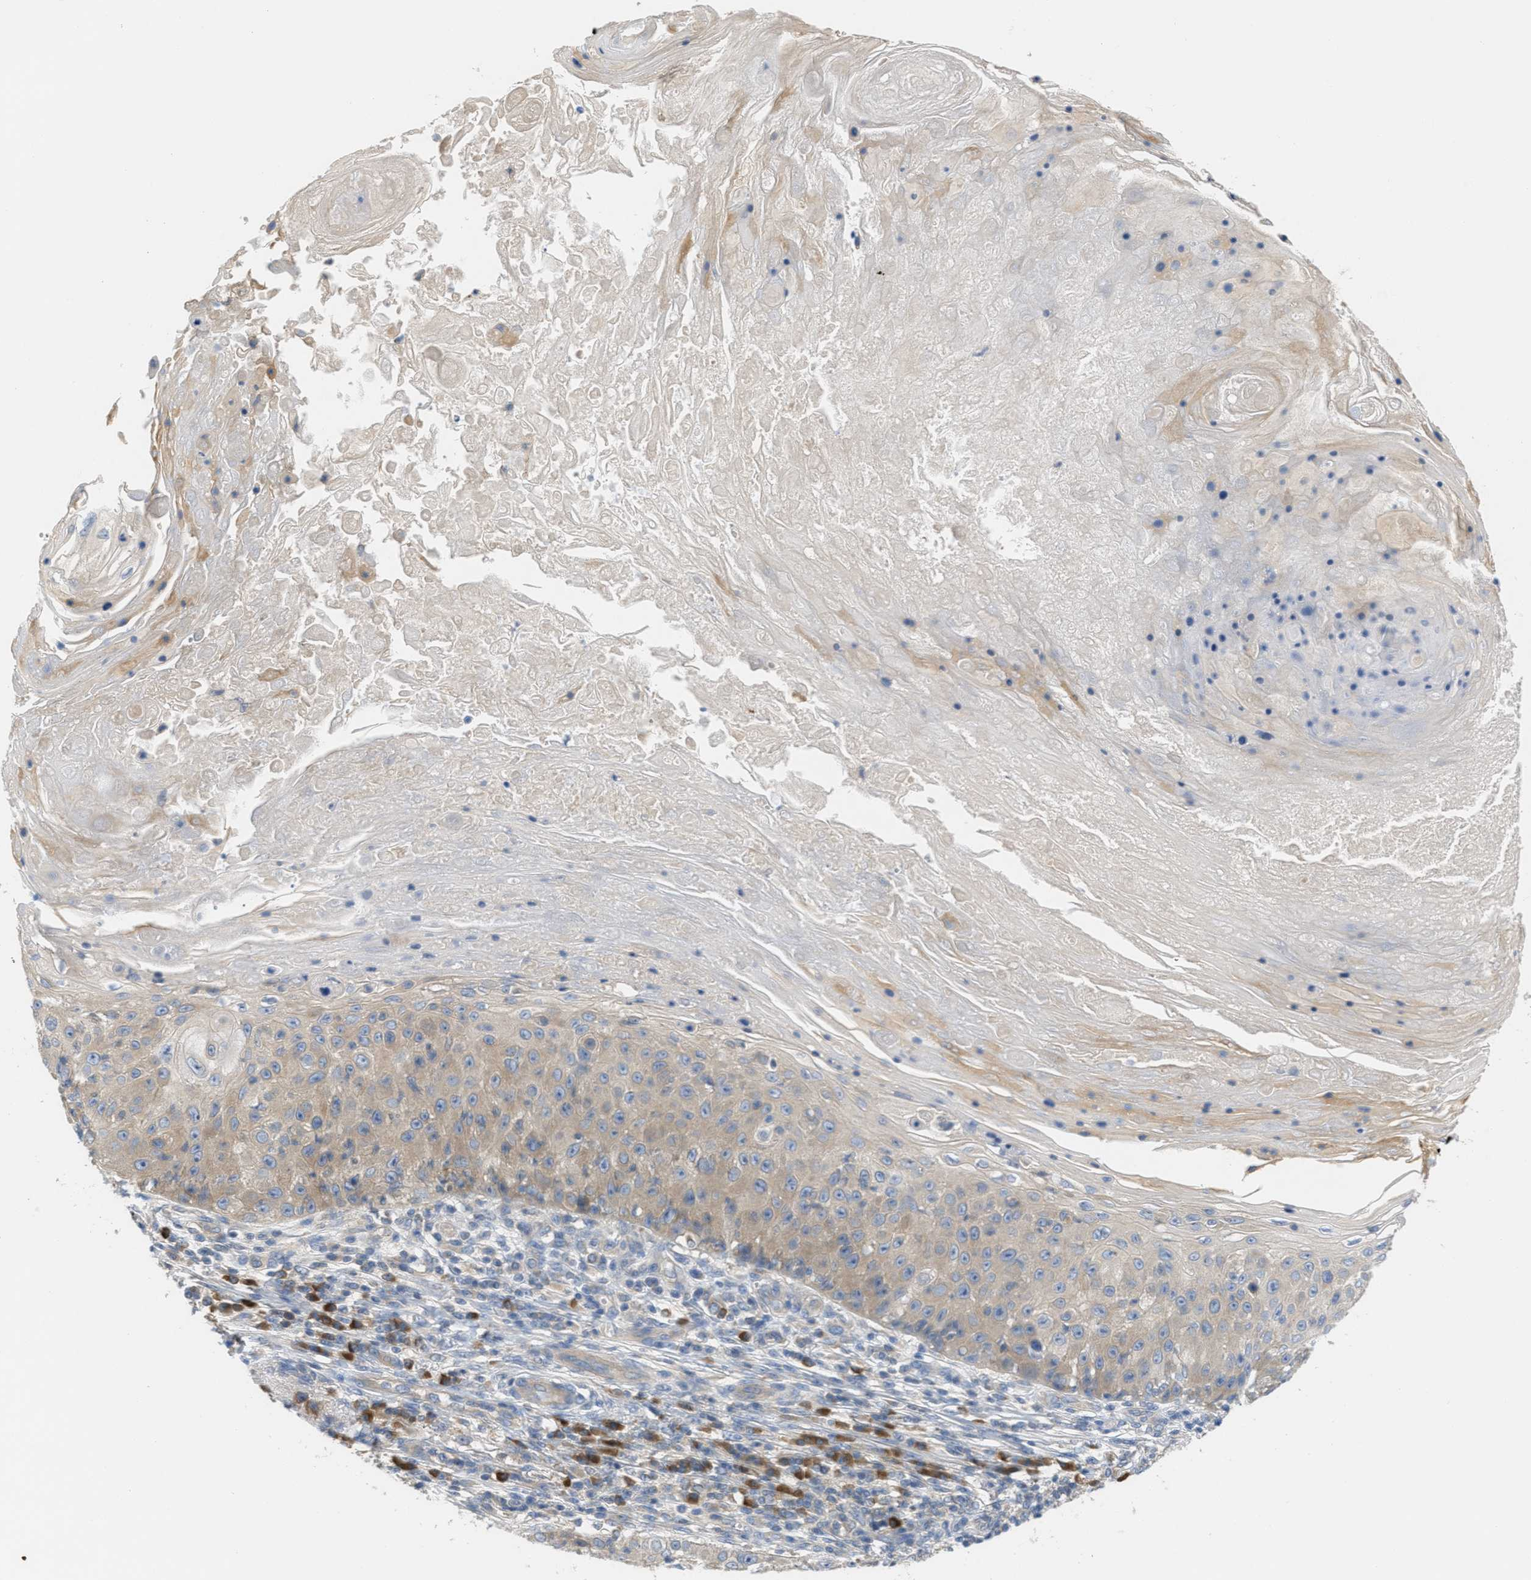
{"staining": {"intensity": "weak", "quantity": "25%-75%", "location": "cytoplasmic/membranous"}, "tissue": "skin cancer", "cell_type": "Tumor cells", "image_type": "cancer", "snomed": [{"axis": "morphology", "description": "Squamous cell carcinoma, NOS"}, {"axis": "topography", "description": "Skin"}], "caption": "Immunohistochemistry (IHC) micrograph of neoplastic tissue: skin cancer stained using immunohistochemistry (IHC) displays low levels of weak protein expression localized specifically in the cytoplasmic/membranous of tumor cells, appearing as a cytoplasmic/membranous brown color.", "gene": "UBA5", "patient": {"sex": "male", "age": 86}}